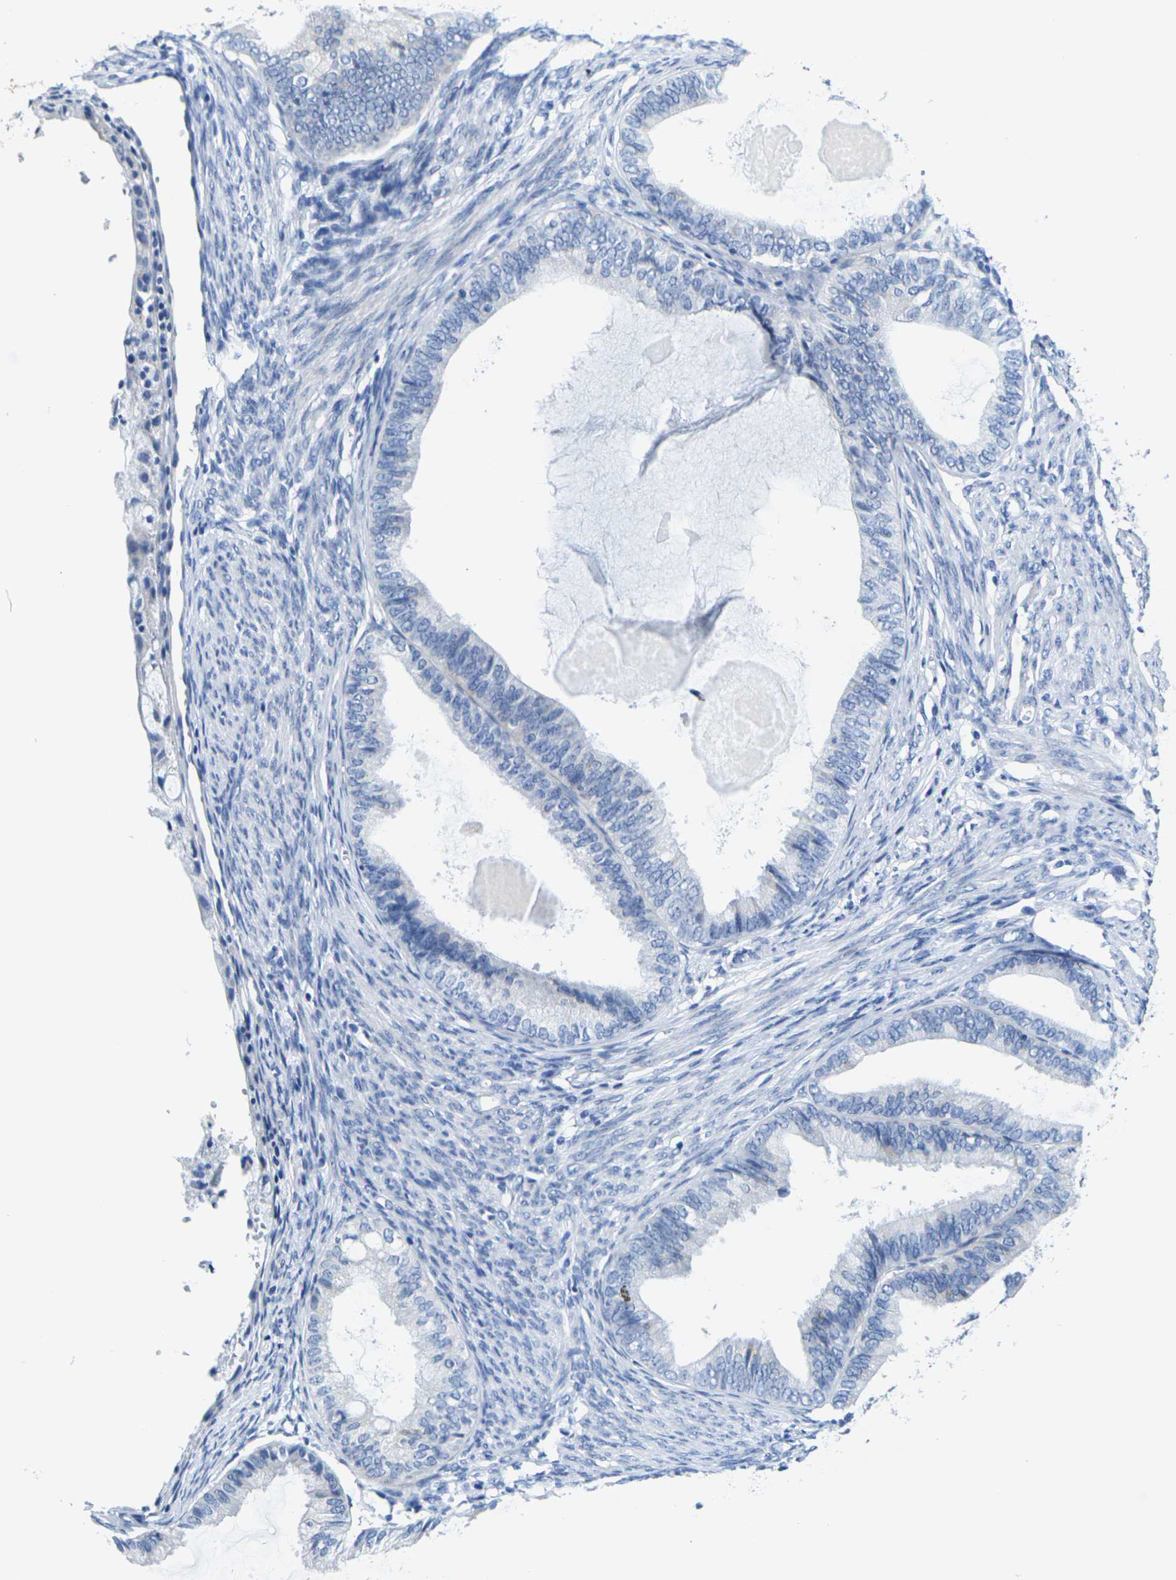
{"staining": {"intensity": "negative", "quantity": "none", "location": "none"}, "tissue": "endometrial cancer", "cell_type": "Tumor cells", "image_type": "cancer", "snomed": [{"axis": "morphology", "description": "Adenocarcinoma, NOS"}, {"axis": "topography", "description": "Endometrium"}], "caption": "This is an IHC histopathology image of human endometrial adenocarcinoma. There is no staining in tumor cells.", "gene": "CRK", "patient": {"sex": "female", "age": 86}}